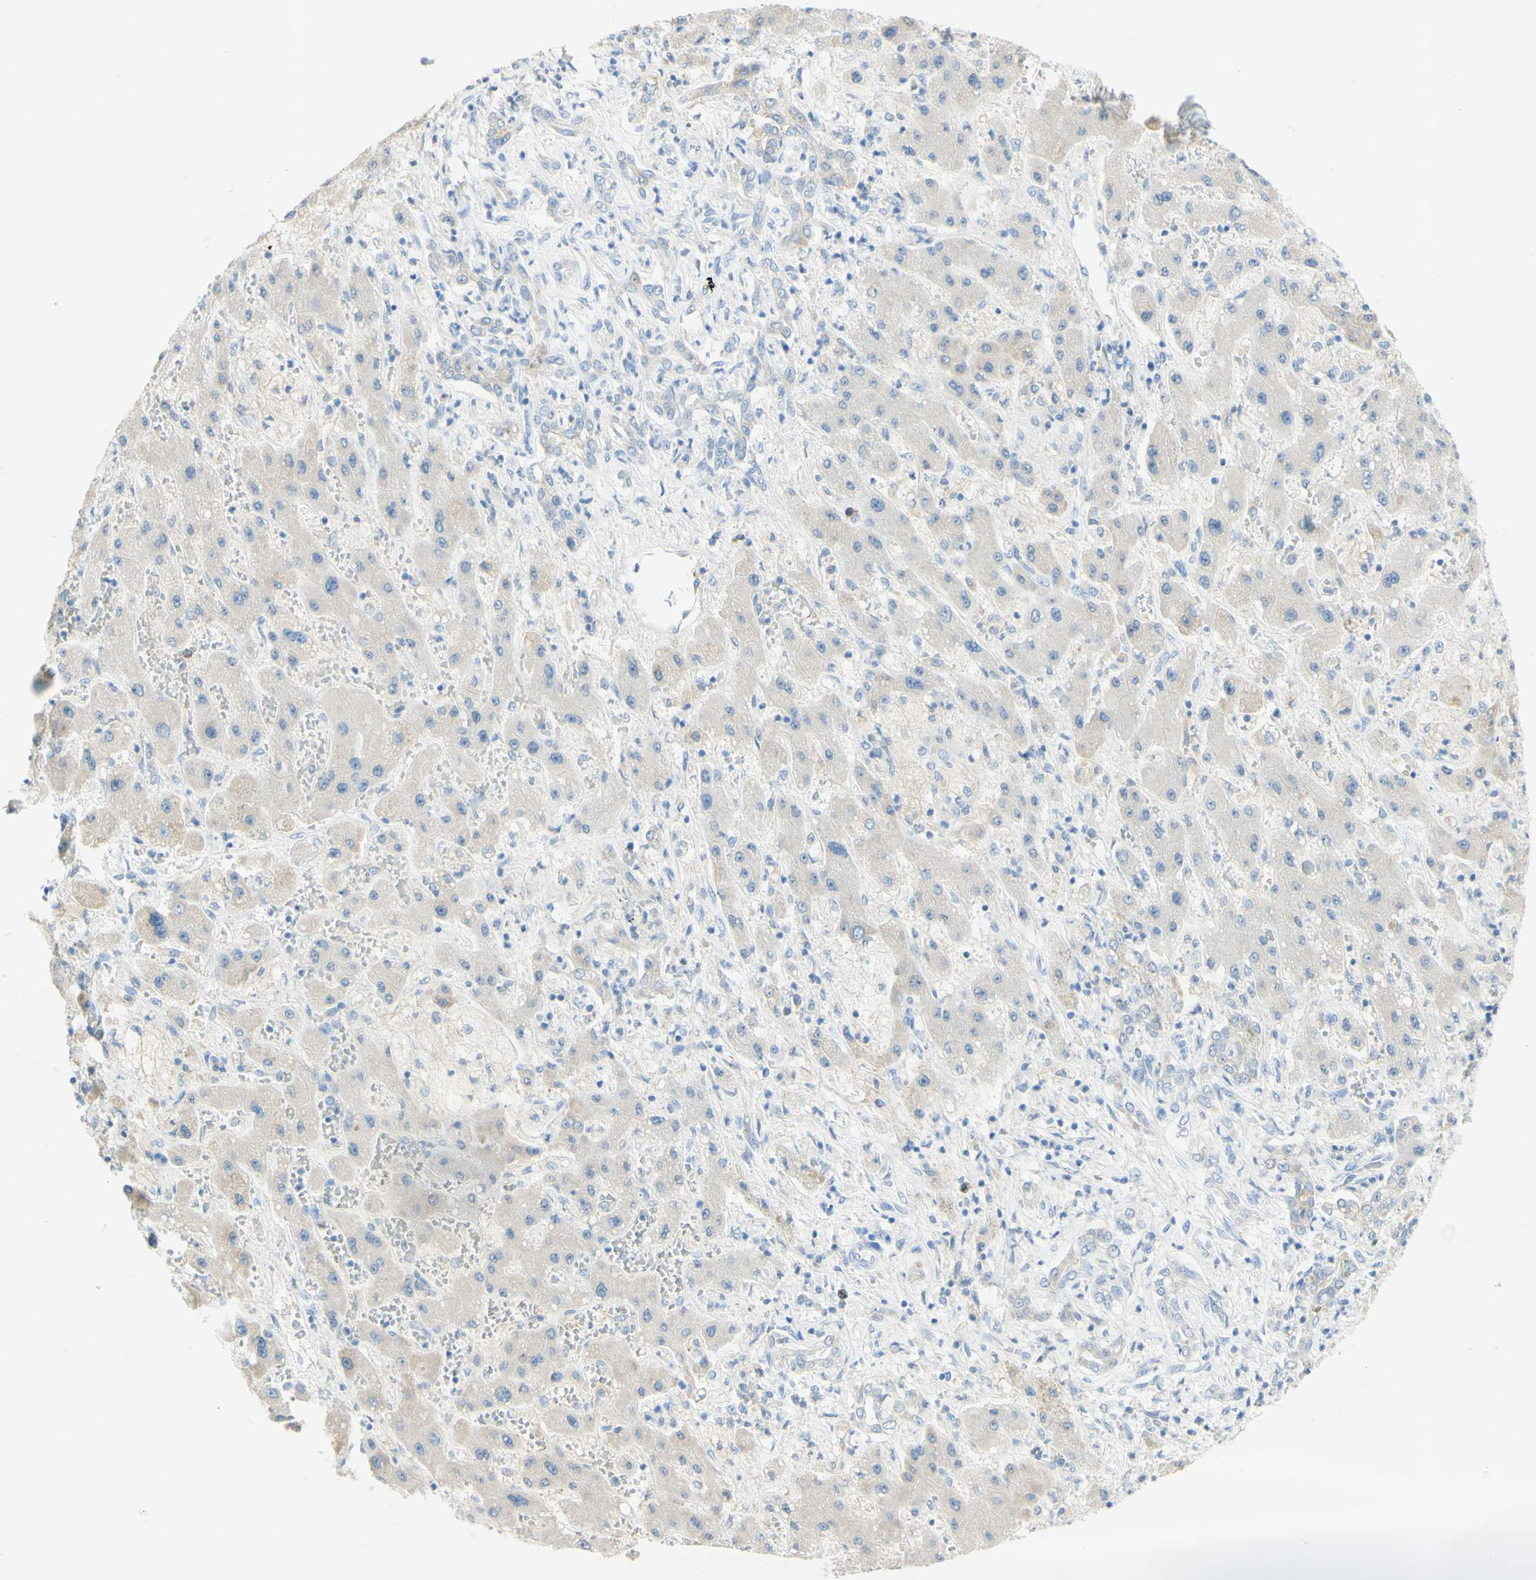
{"staining": {"intensity": "negative", "quantity": "none", "location": "none"}, "tissue": "liver cancer", "cell_type": "Tumor cells", "image_type": "cancer", "snomed": [{"axis": "morphology", "description": "Cholangiocarcinoma"}, {"axis": "topography", "description": "Liver"}], "caption": "Tumor cells are negative for protein expression in human liver cancer.", "gene": "TSPAN1", "patient": {"sex": "male", "age": 50}}